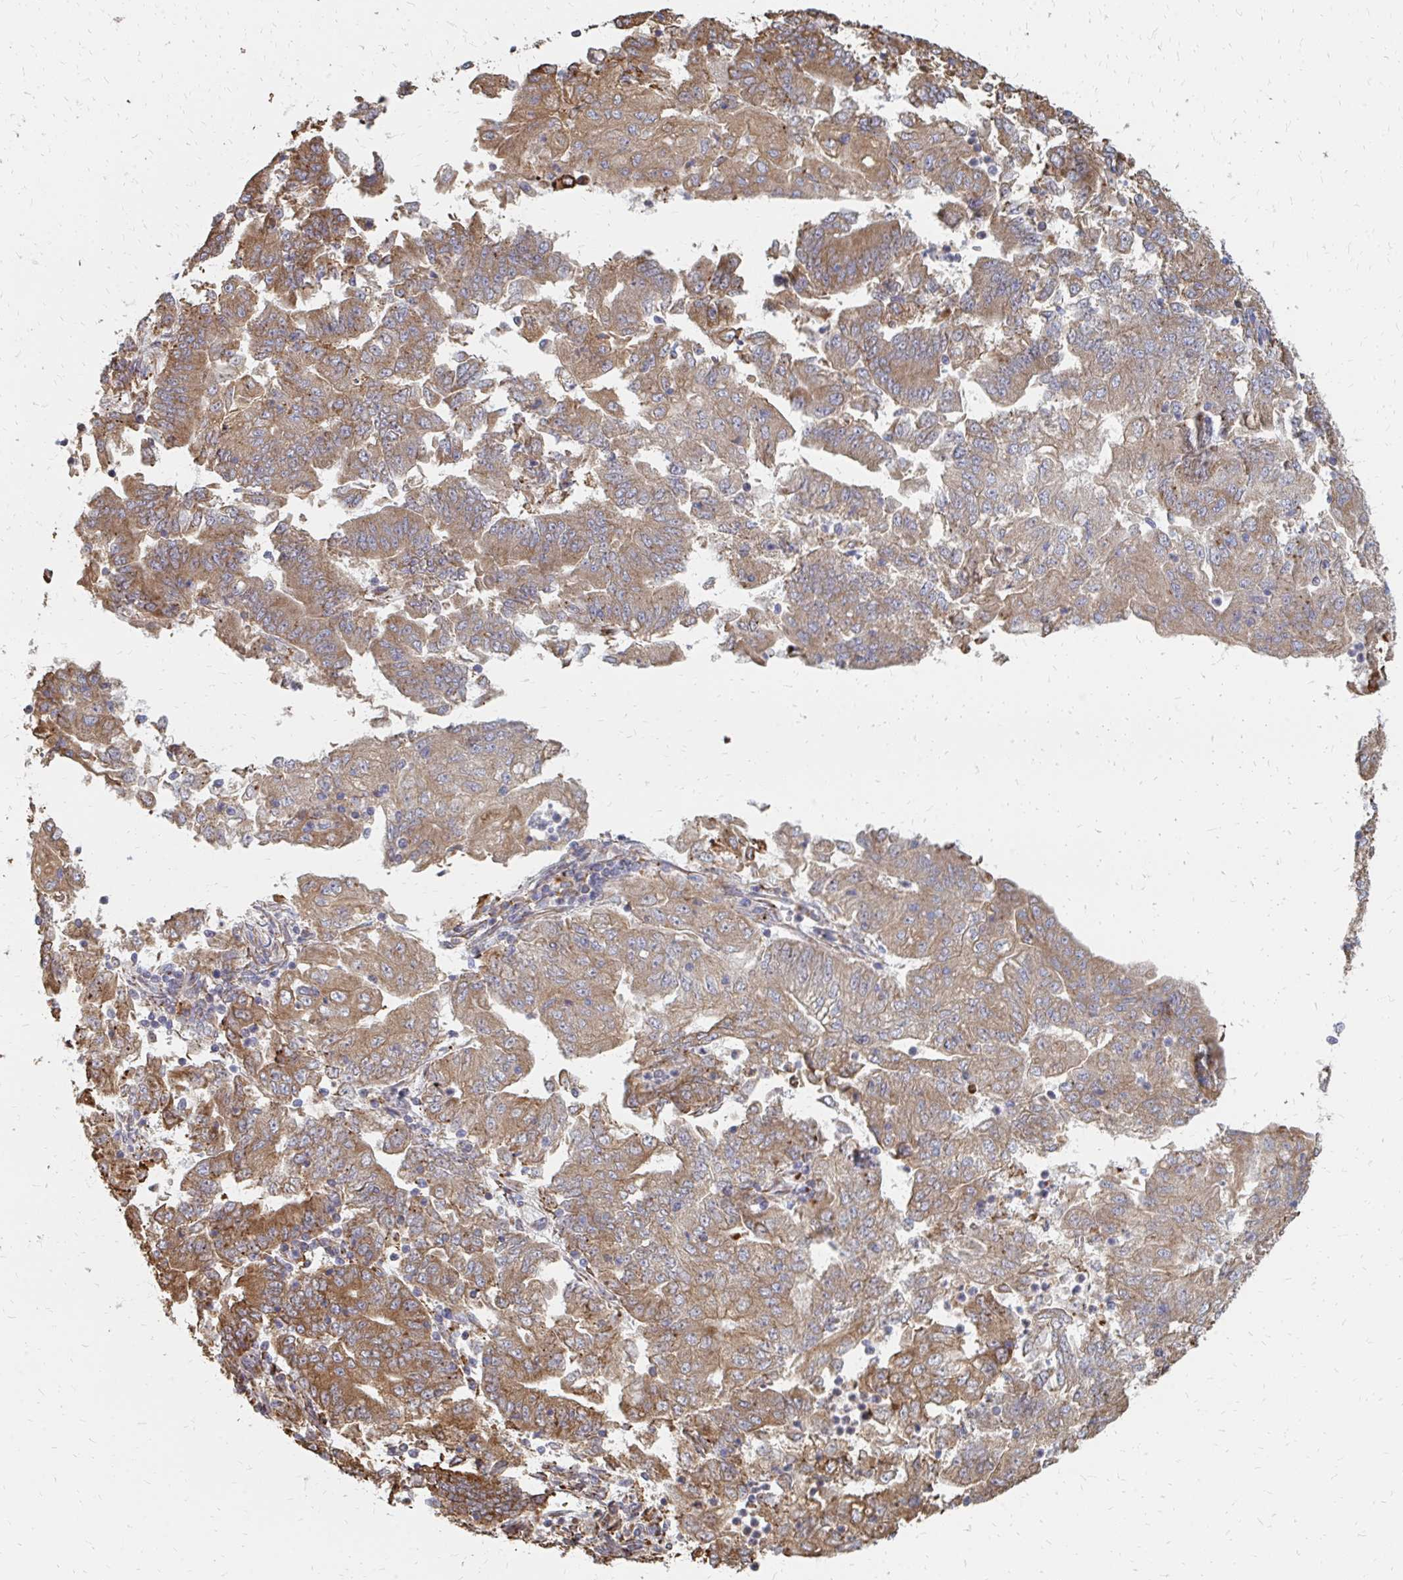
{"staining": {"intensity": "moderate", "quantity": ">75%", "location": "cytoplasmic/membranous"}, "tissue": "endometrial cancer", "cell_type": "Tumor cells", "image_type": "cancer", "snomed": [{"axis": "morphology", "description": "Adenocarcinoma, NOS"}, {"axis": "topography", "description": "Endometrium"}], "caption": "Human endometrial adenocarcinoma stained with a brown dye shows moderate cytoplasmic/membranous positive expression in approximately >75% of tumor cells.", "gene": "PPP1R13L", "patient": {"sex": "female", "age": 70}}